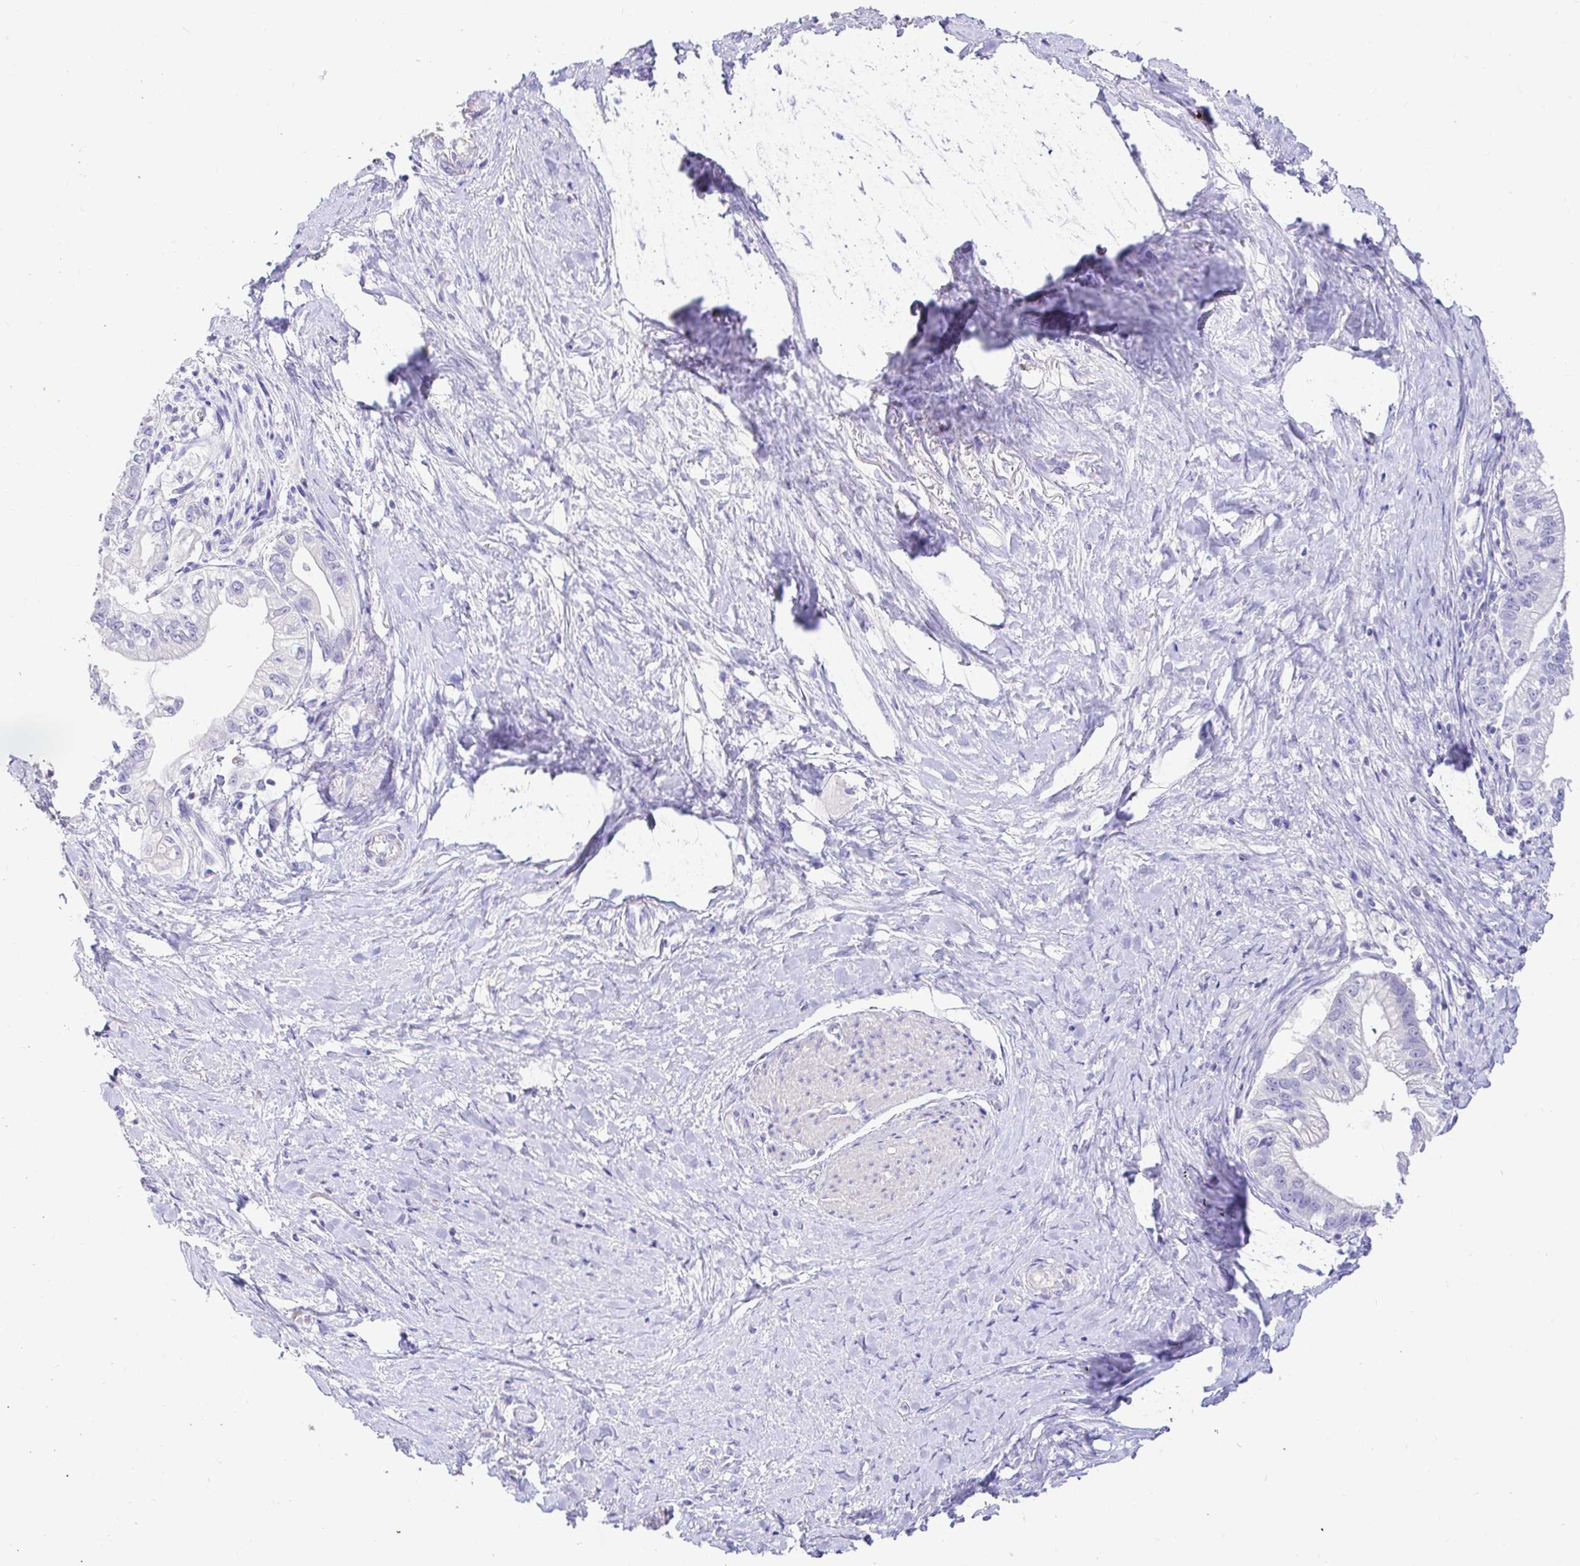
{"staining": {"intensity": "negative", "quantity": "none", "location": "none"}, "tissue": "pancreatic cancer", "cell_type": "Tumor cells", "image_type": "cancer", "snomed": [{"axis": "morphology", "description": "Adenocarcinoma, NOS"}, {"axis": "topography", "description": "Pancreas"}], "caption": "Immunohistochemistry (IHC) photomicrograph of human pancreatic adenocarcinoma stained for a protein (brown), which exhibits no expression in tumor cells.", "gene": "CDO1", "patient": {"sex": "male", "age": 70}}